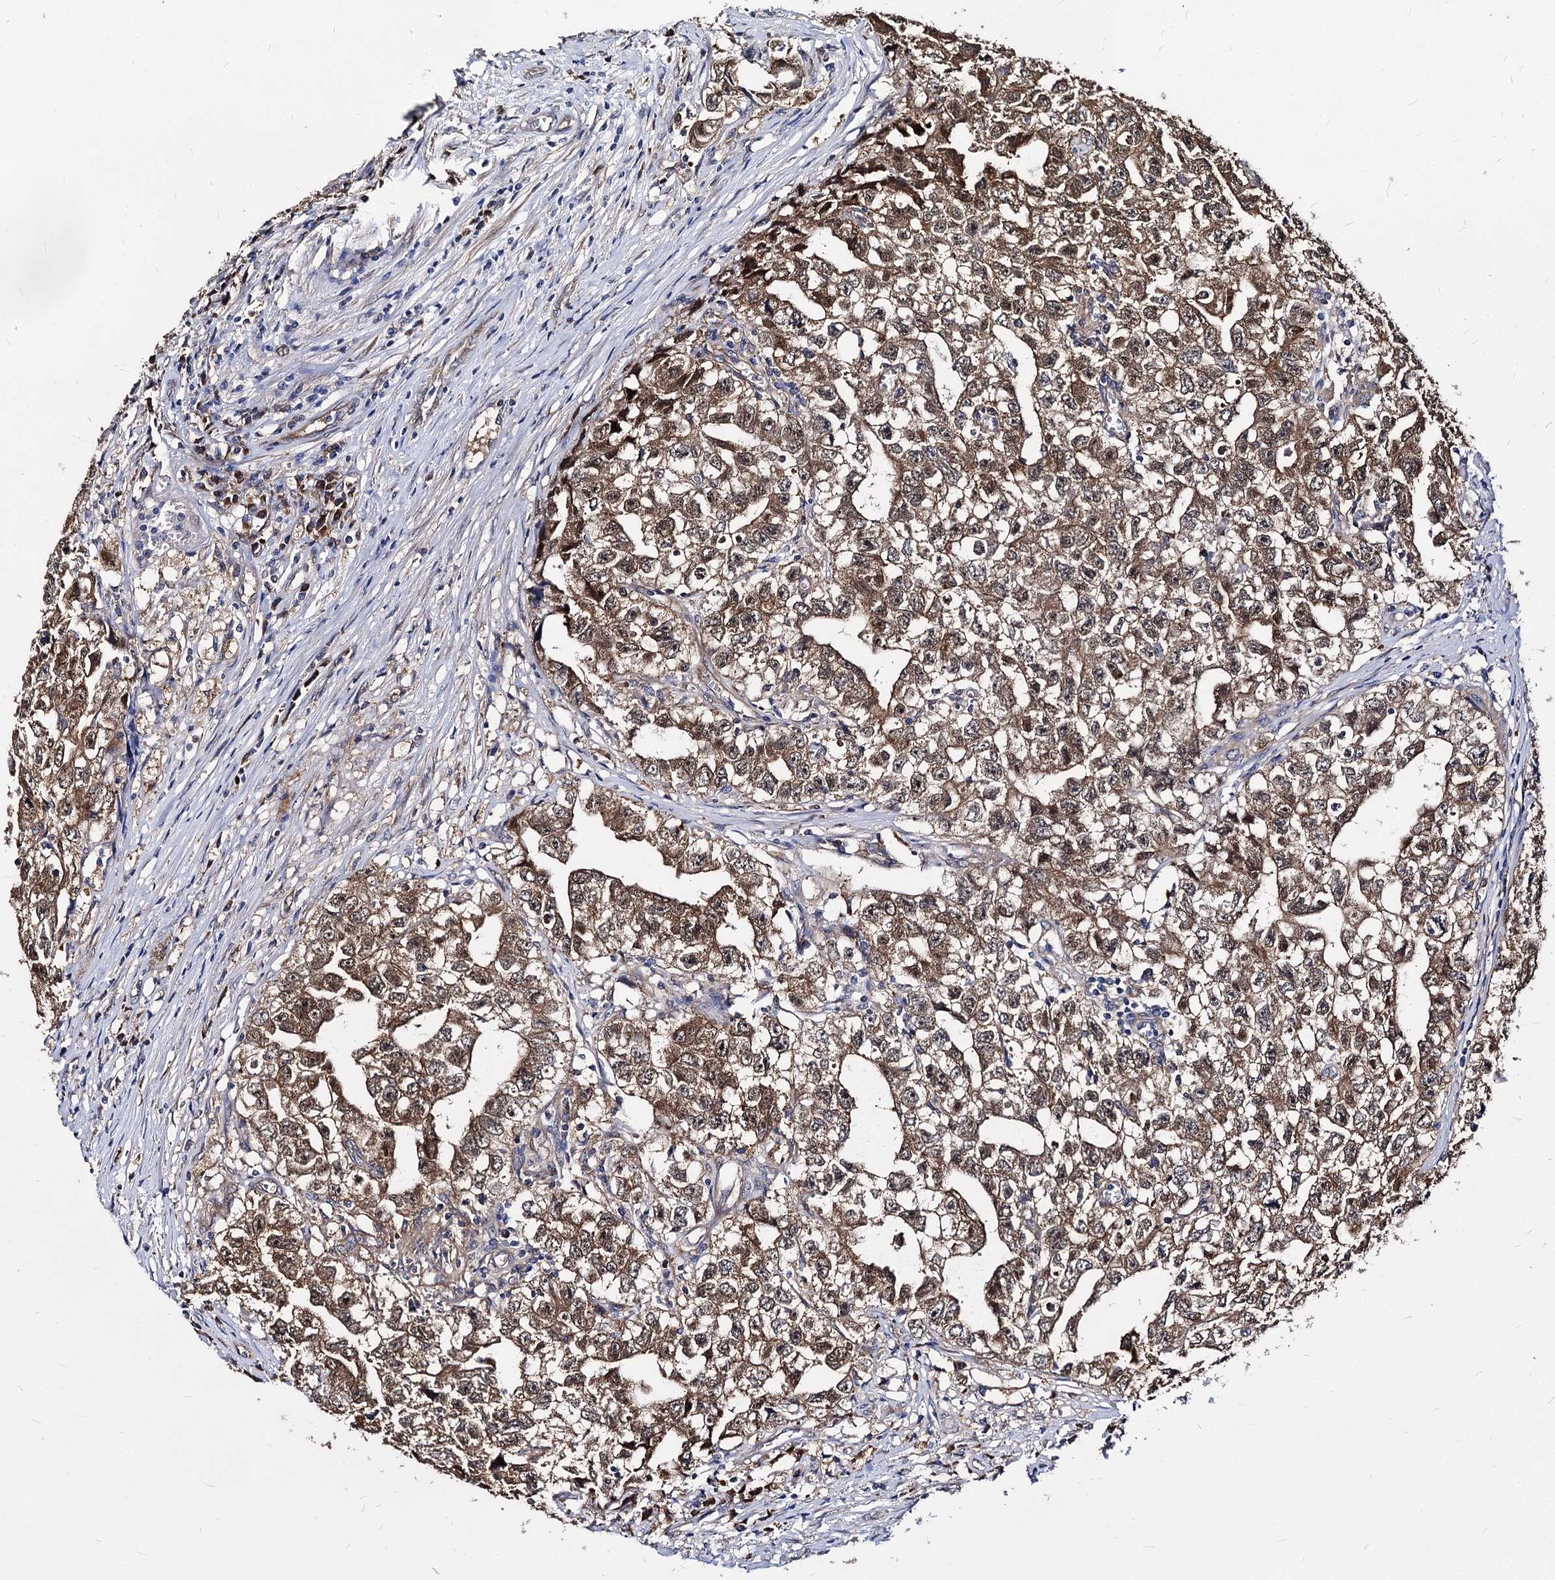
{"staining": {"intensity": "moderate", "quantity": ">75%", "location": "cytoplasmic/membranous"}, "tissue": "testis cancer", "cell_type": "Tumor cells", "image_type": "cancer", "snomed": [{"axis": "morphology", "description": "Seminoma, NOS"}, {"axis": "morphology", "description": "Carcinoma, Embryonal, NOS"}, {"axis": "topography", "description": "Testis"}], "caption": "Immunohistochemistry (IHC) of seminoma (testis) displays medium levels of moderate cytoplasmic/membranous staining in approximately >75% of tumor cells.", "gene": "NME1", "patient": {"sex": "male", "age": 43}}